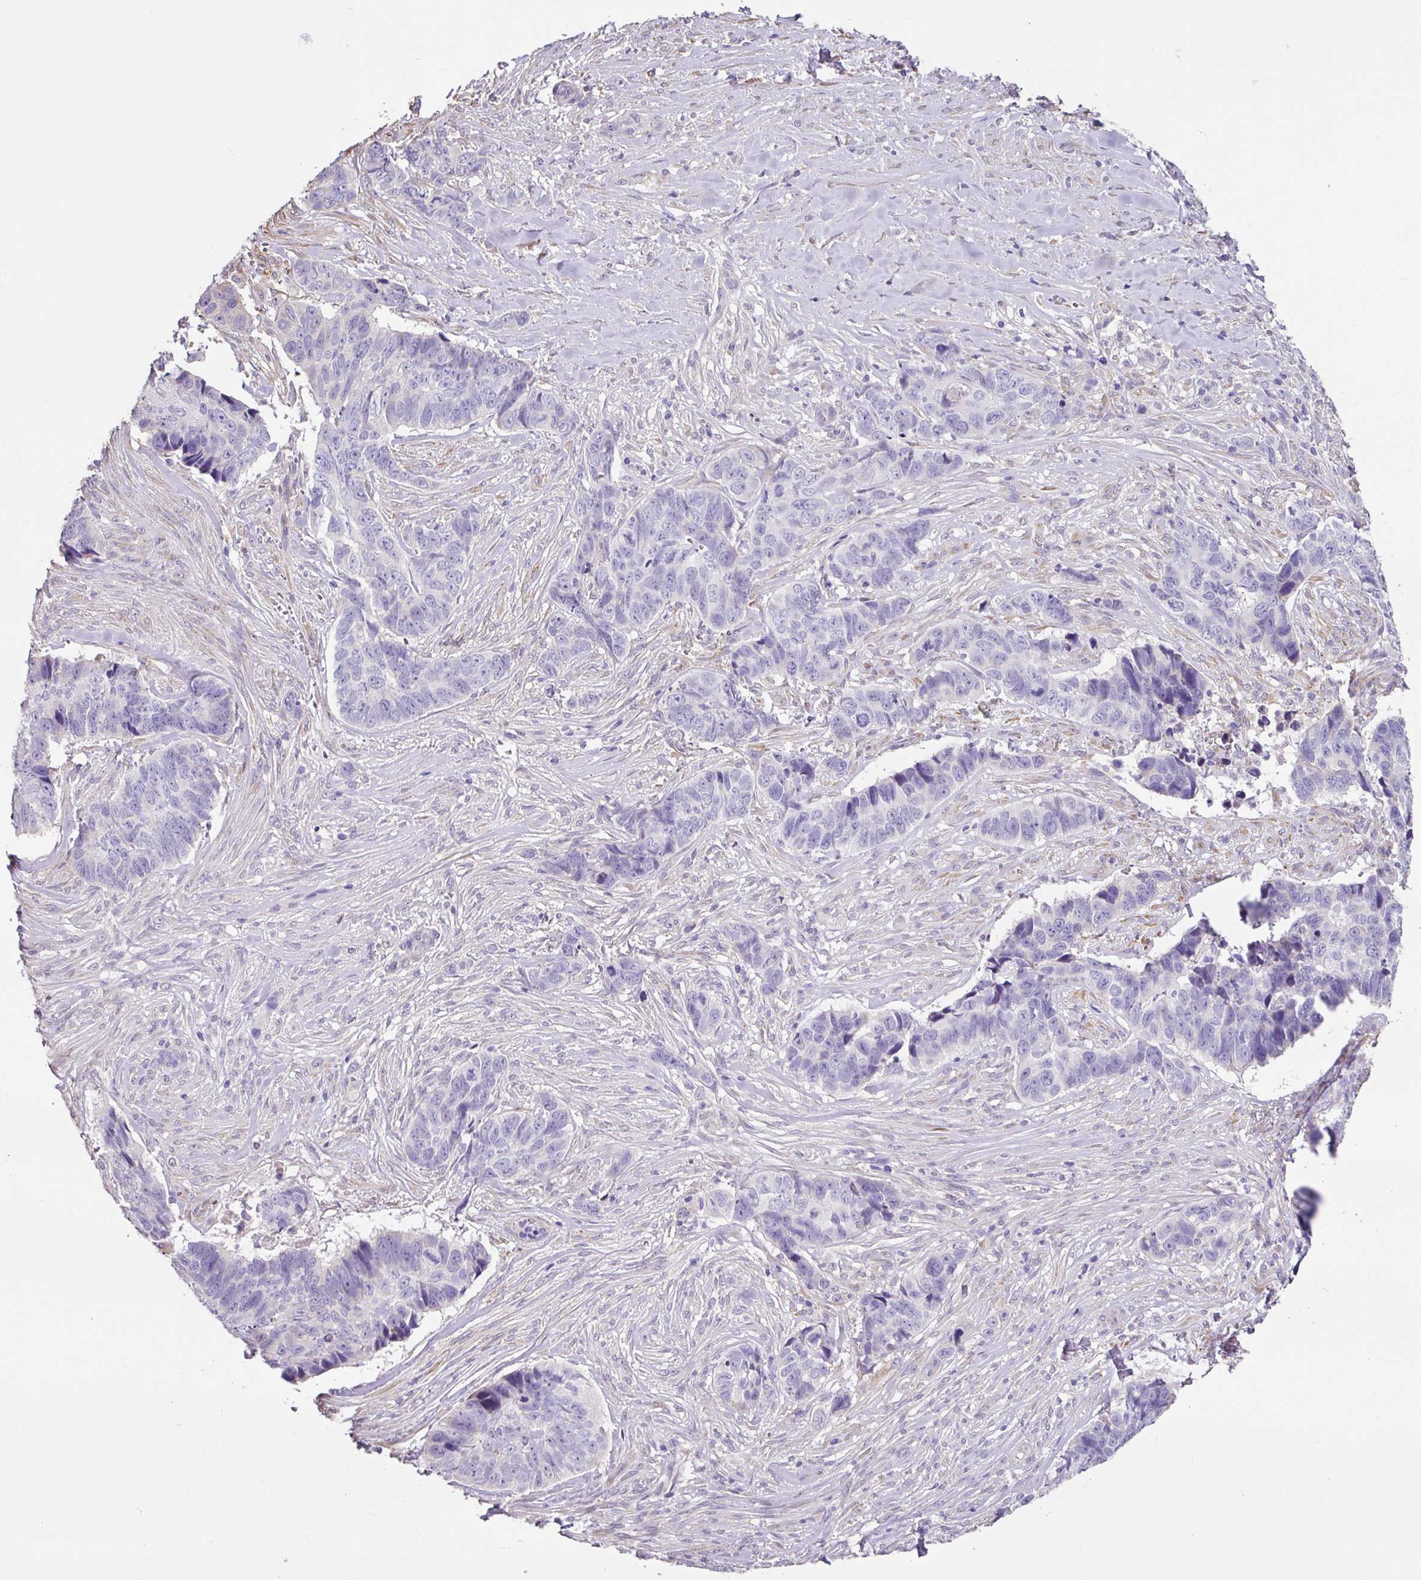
{"staining": {"intensity": "negative", "quantity": "none", "location": "none"}, "tissue": "skin cancer", "cell_type": "Tumor cells", "image_type": "cancer", "snomed": [{"axis": "morphology", "description": "Basal cell carcinoma"}, {"axis": "topography", "description": "Skin"}], "caption": "IHC image of neoplastic tissue: human skin basal cell carcinoma stained with DAB displays no significant protein staining in tumor cells.", "gene": "ZG16", "patient": {"sex": "female", "age": 82}}